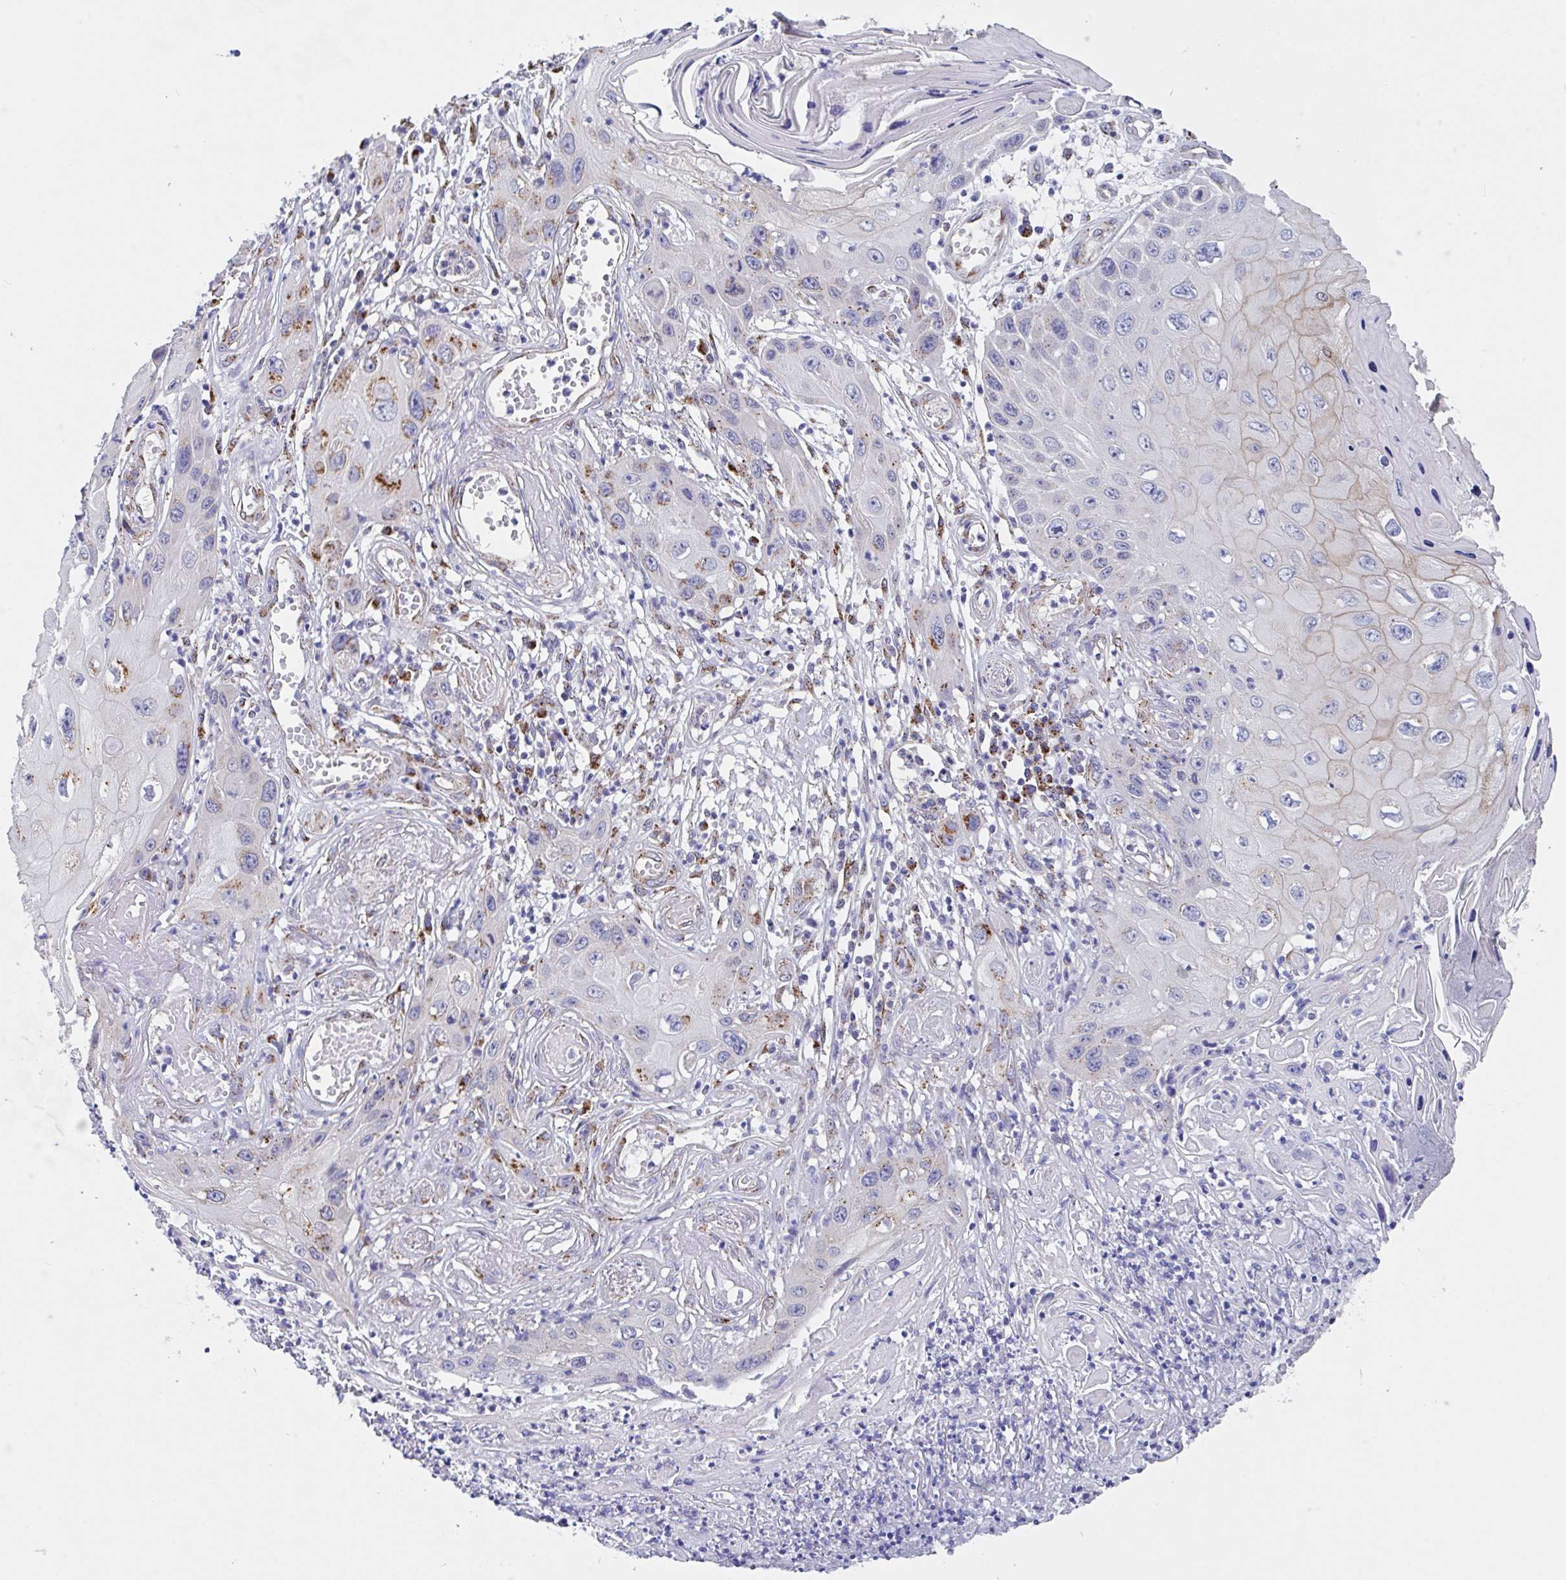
{"staining": {"intensity": "moderate", "quantity": "<25%", "location": "cytoplasmic/membranous"}, "tissue": "skin cancer", "cell_type": "Tumor cells", "image_type": "cancer", "snomed": [{"axis": "morphology", "description": "Squamous cell carcinoma, NOS"}, {"axis": "topography", "description": "Skin"}, {"axis": "topography", "description": "Vulva"}], "caption": "Protein expression analysis of human squamous cell carcinoma (skin) reveals moderate cytoplasmic/membranous positivity in approximately <25% of tumor cells.", "gene": "PROSER3", "patient": {"sex": "female", "age": 44}}